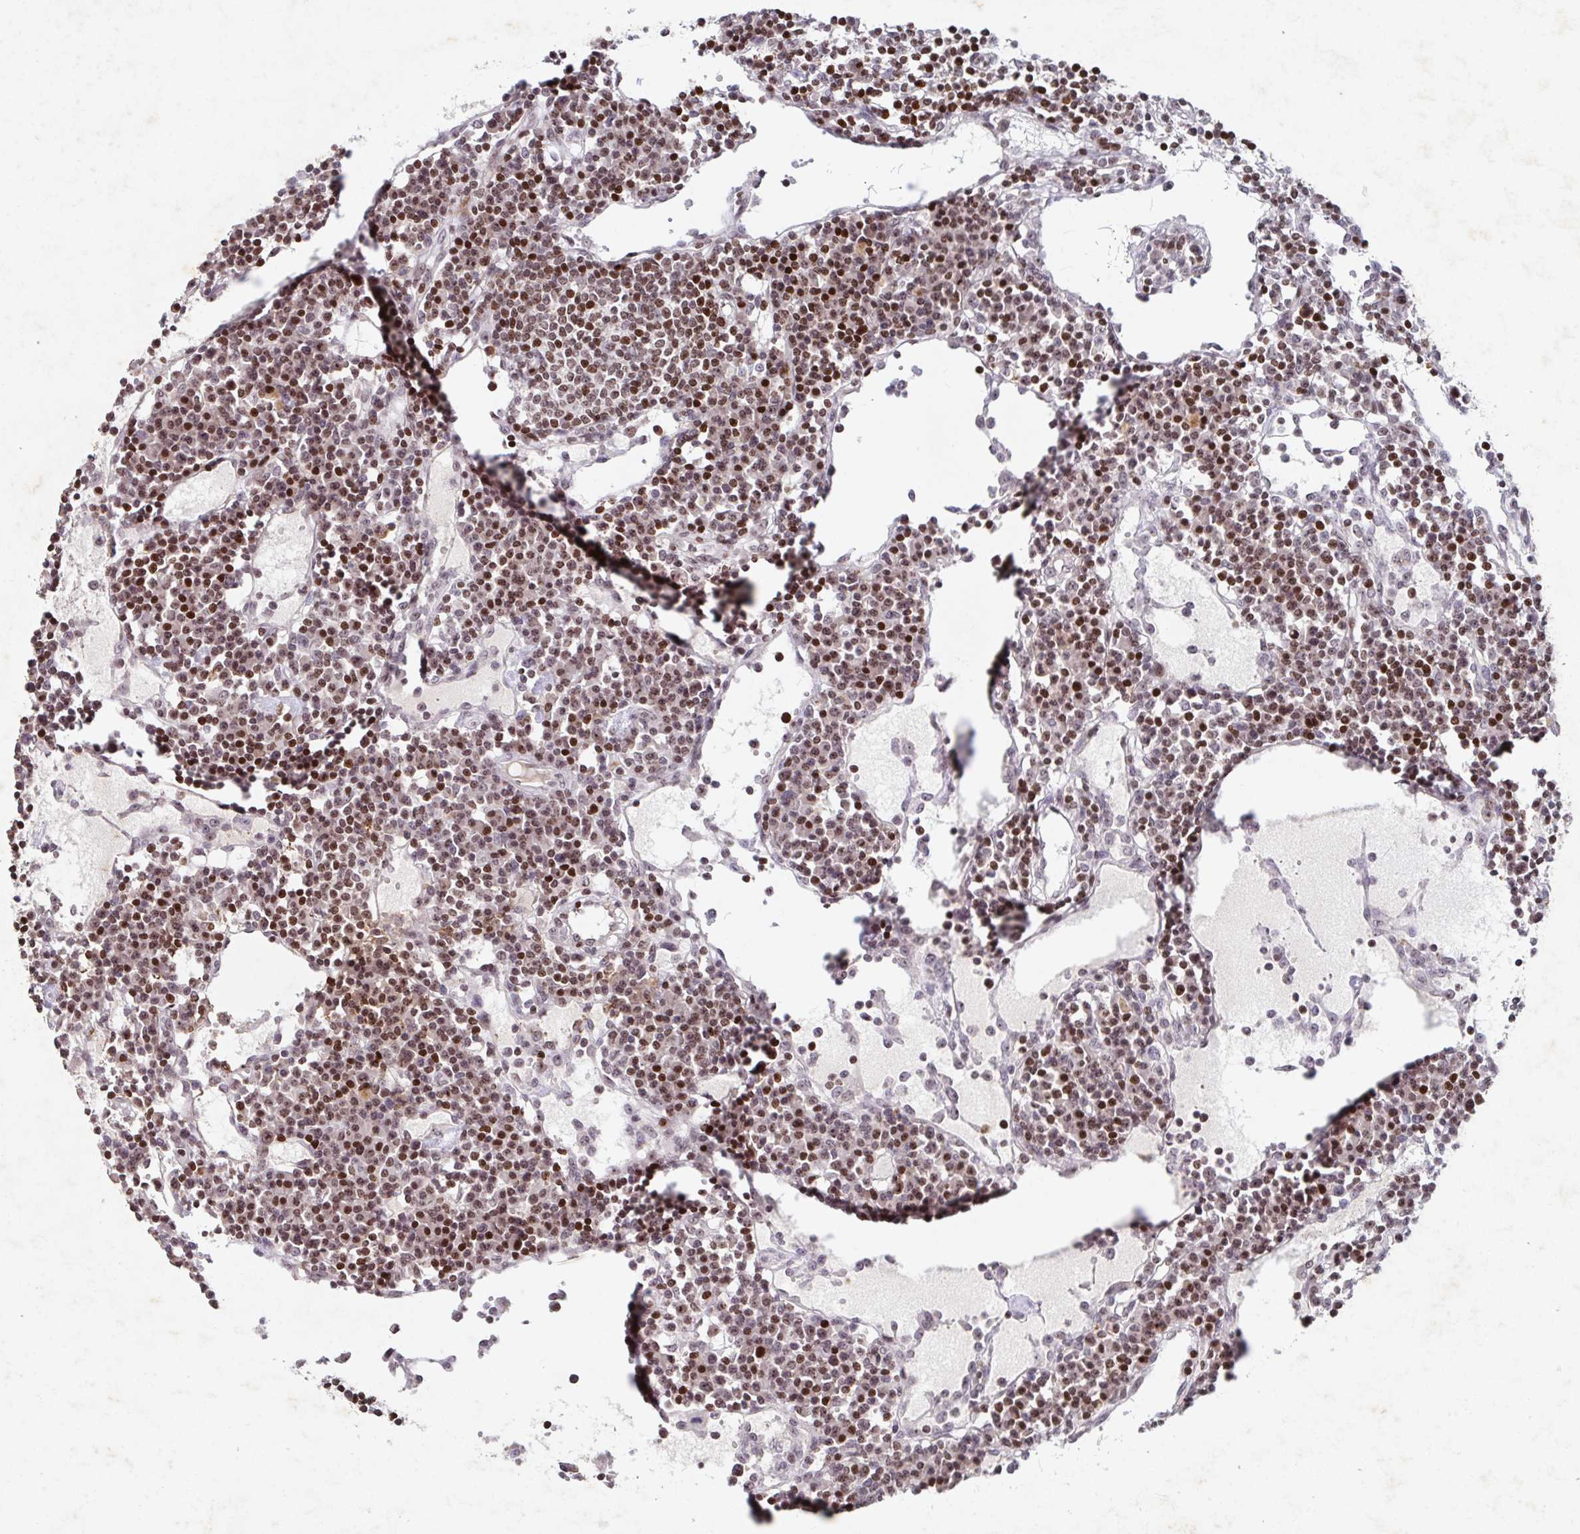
{"staining": {"intensity": "strong", "quantity": "<25%", "location": "nuclear"}, "tissue": "lymph node", "cell_type": "Germinal center cells", "image_type": "normal", "snomed": [{"axis": "morphology", "description": "Normal tissue, NOS"}, {"axis": "topography", "description": "Lymph node"}], "caption": "Immunohistochemical staining of unremarkable human lymph node reveals strong nuclear protein positivity in about <25% of germinal center cells.", "gene": "C19orf53", "patient": {"sex": "female", "age": 78}}